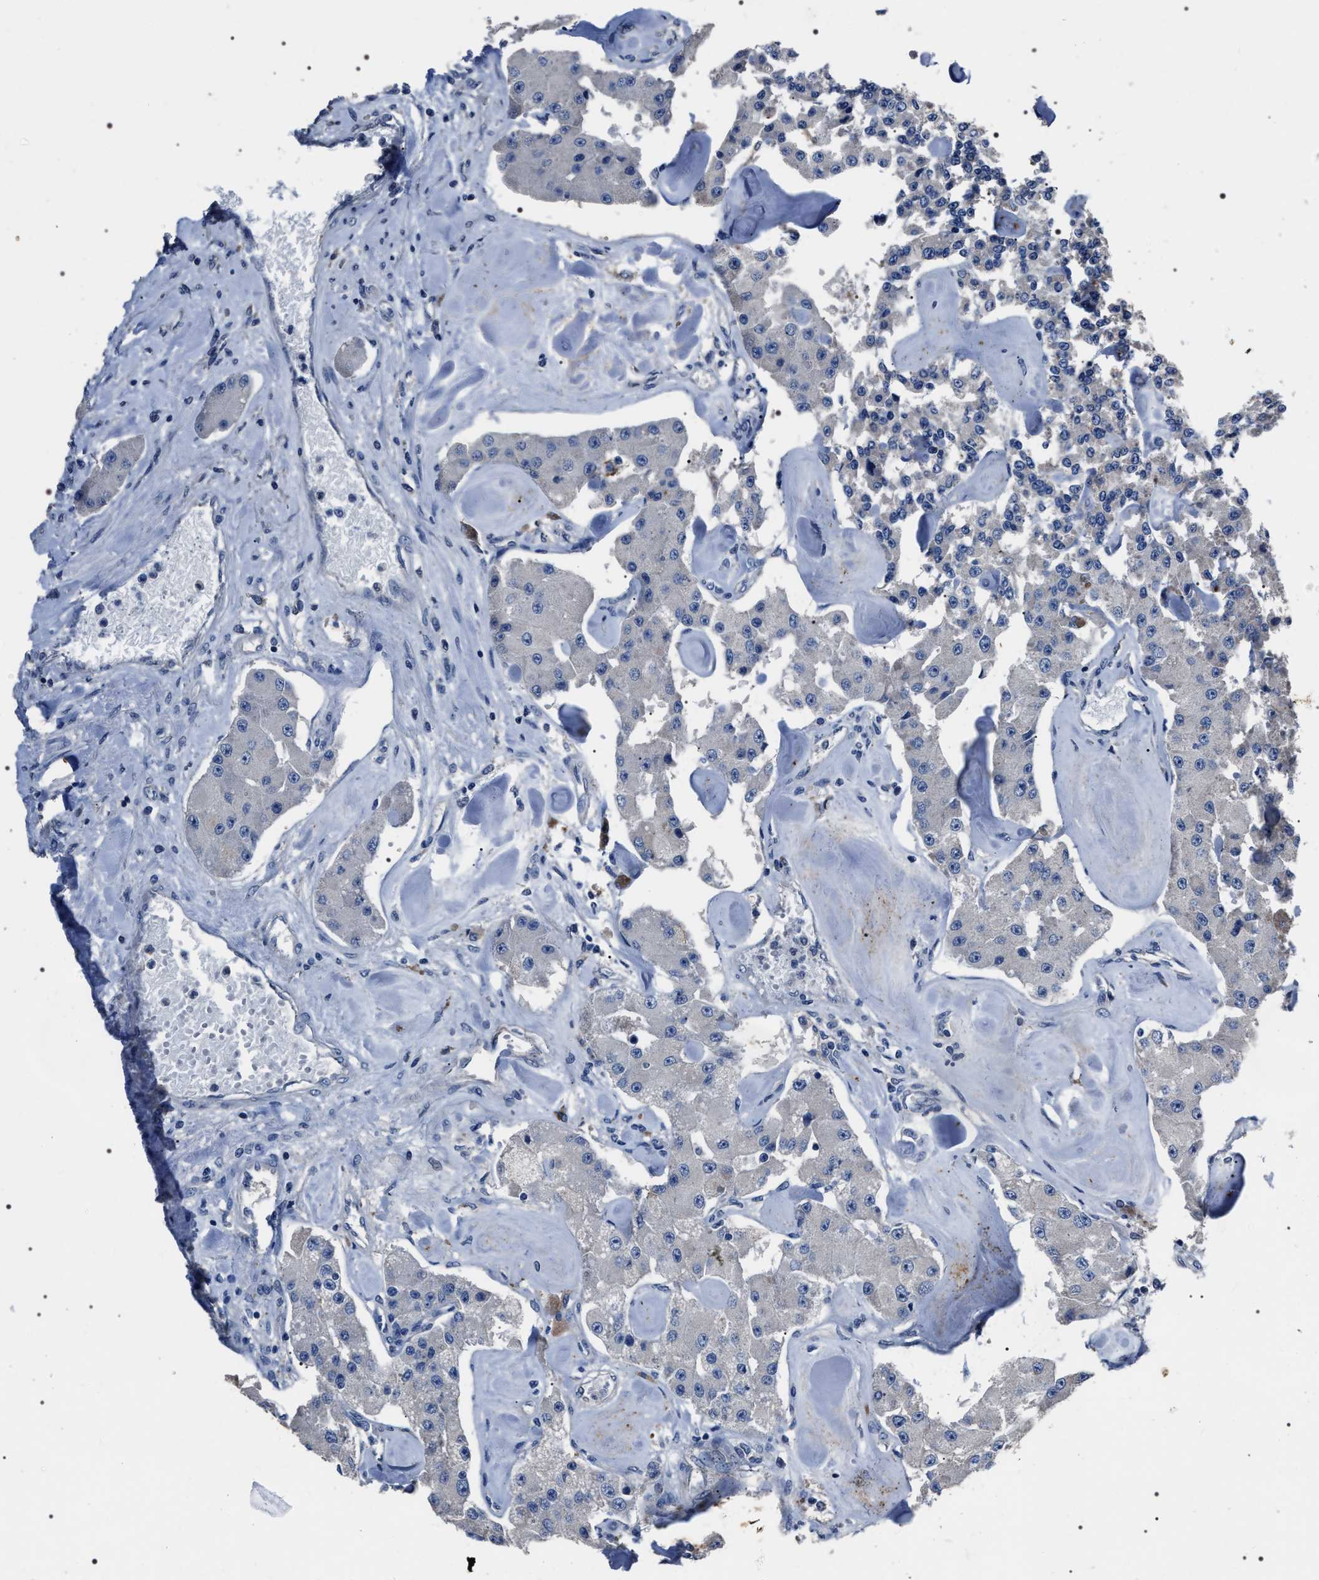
{"staining": {"intensity": "negative", "quantity": "none", "location": "none"}, "tissue": "carcinoid", "cell_type": "Tumor cells", "image_type": "cancer", "snomed": [{"axis": "morphology", "description": "Carcinoid, malignant, NOS"}, {"axis": "topography", "description": "Pancreas"}], "caption": "A micrograph of human carcinoid is negative for staining in tumor cells.", "gene": "TRIM54", "patient": {"sex": "male", "age": 41}}